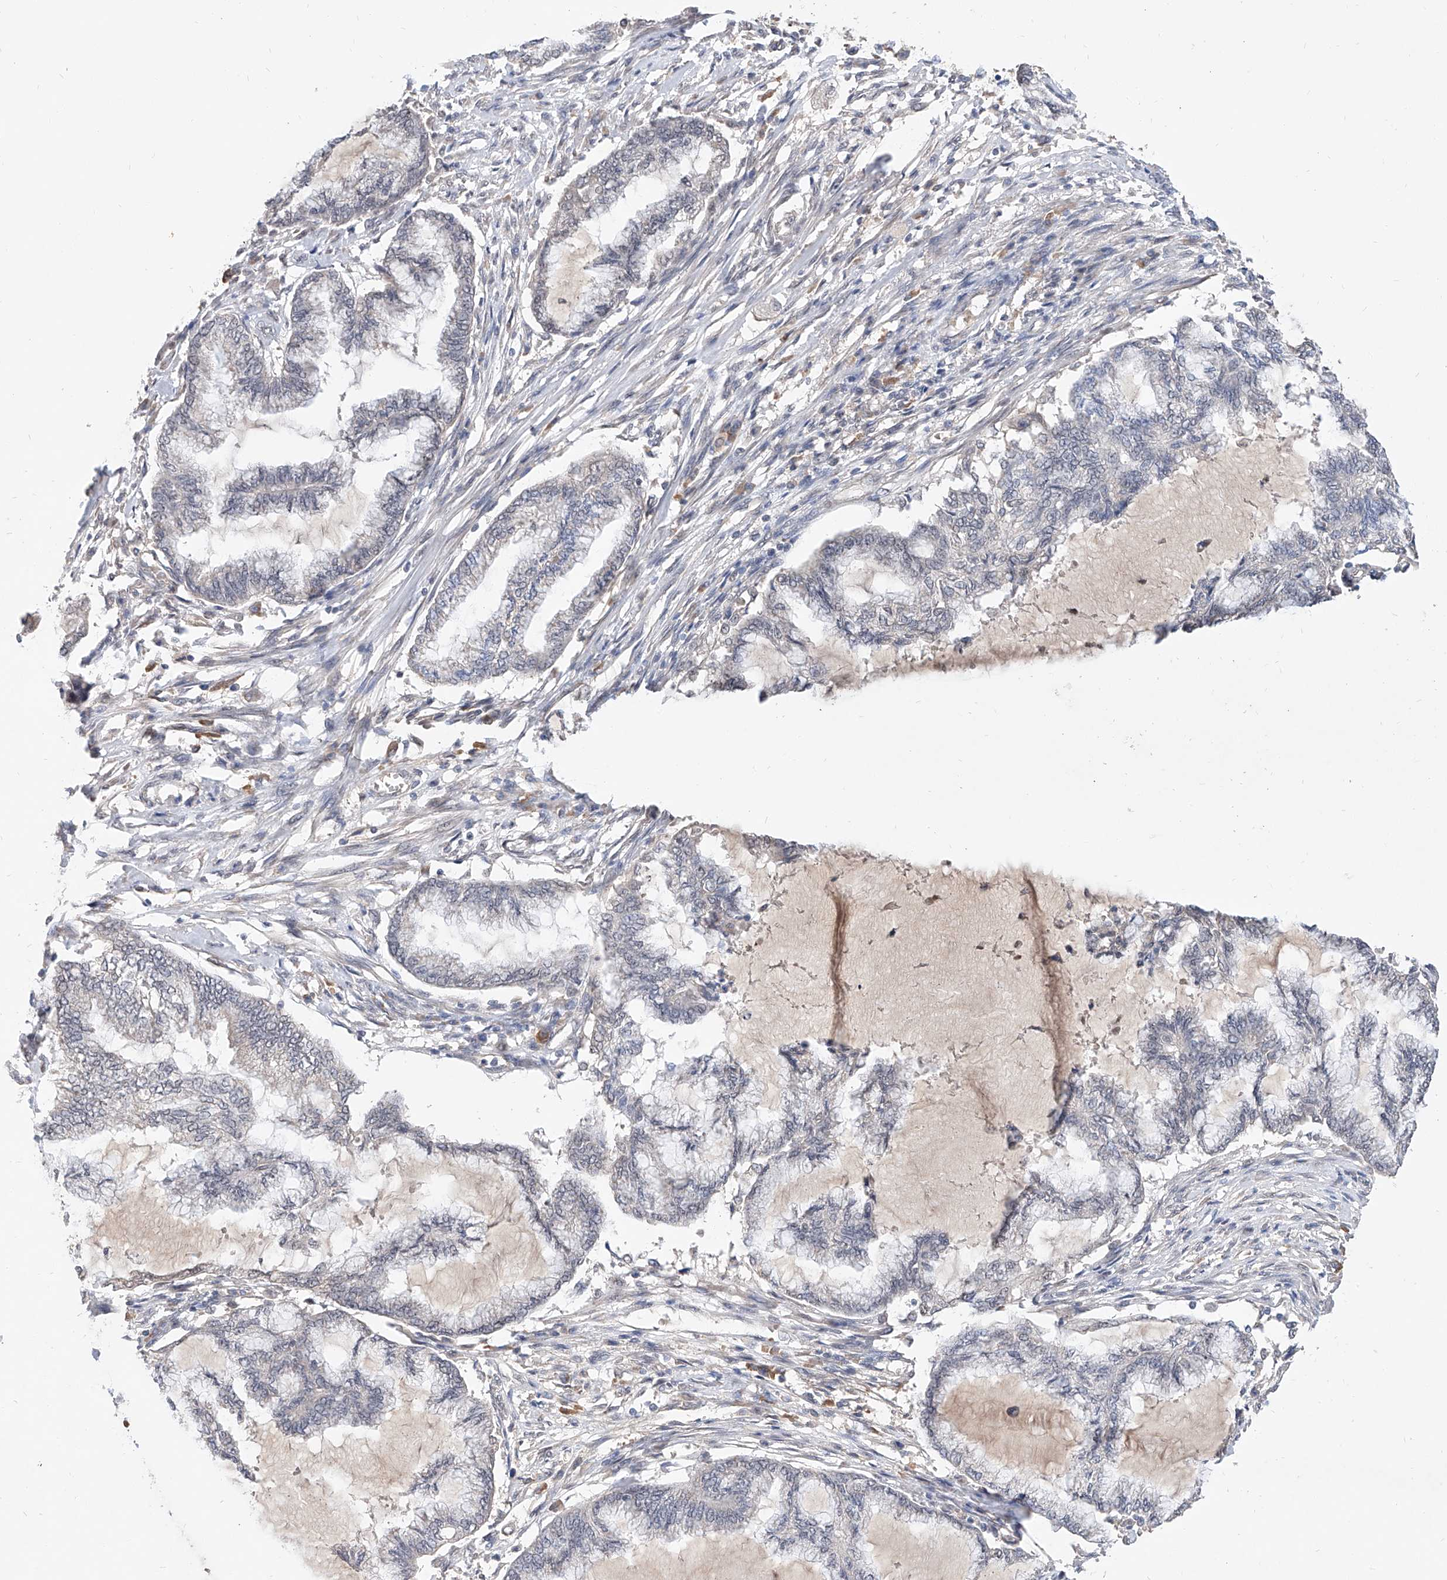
{"staining": {"intensity": "negative", "quantity": "none", "location": "none"}, "tissue": "endometrial cancer", "cell_type": "Tumor cells", "image_type": "cancer", "snomed": [{"axis": "morphology", "description": "Adenocarcinoma, NOS"}, {"axis": "topography", "description": "Endometrium"}], "caption": "IHC of adenocarcinoma (endometrial) demonstrates no positivity in tumor cells. (Brightfield microscopy of DAB (3,3'-diaminobenzidine) IHC at high magnification).", "gene": "CARMIL3", "patient": {"sex": "female", "age": 86}}